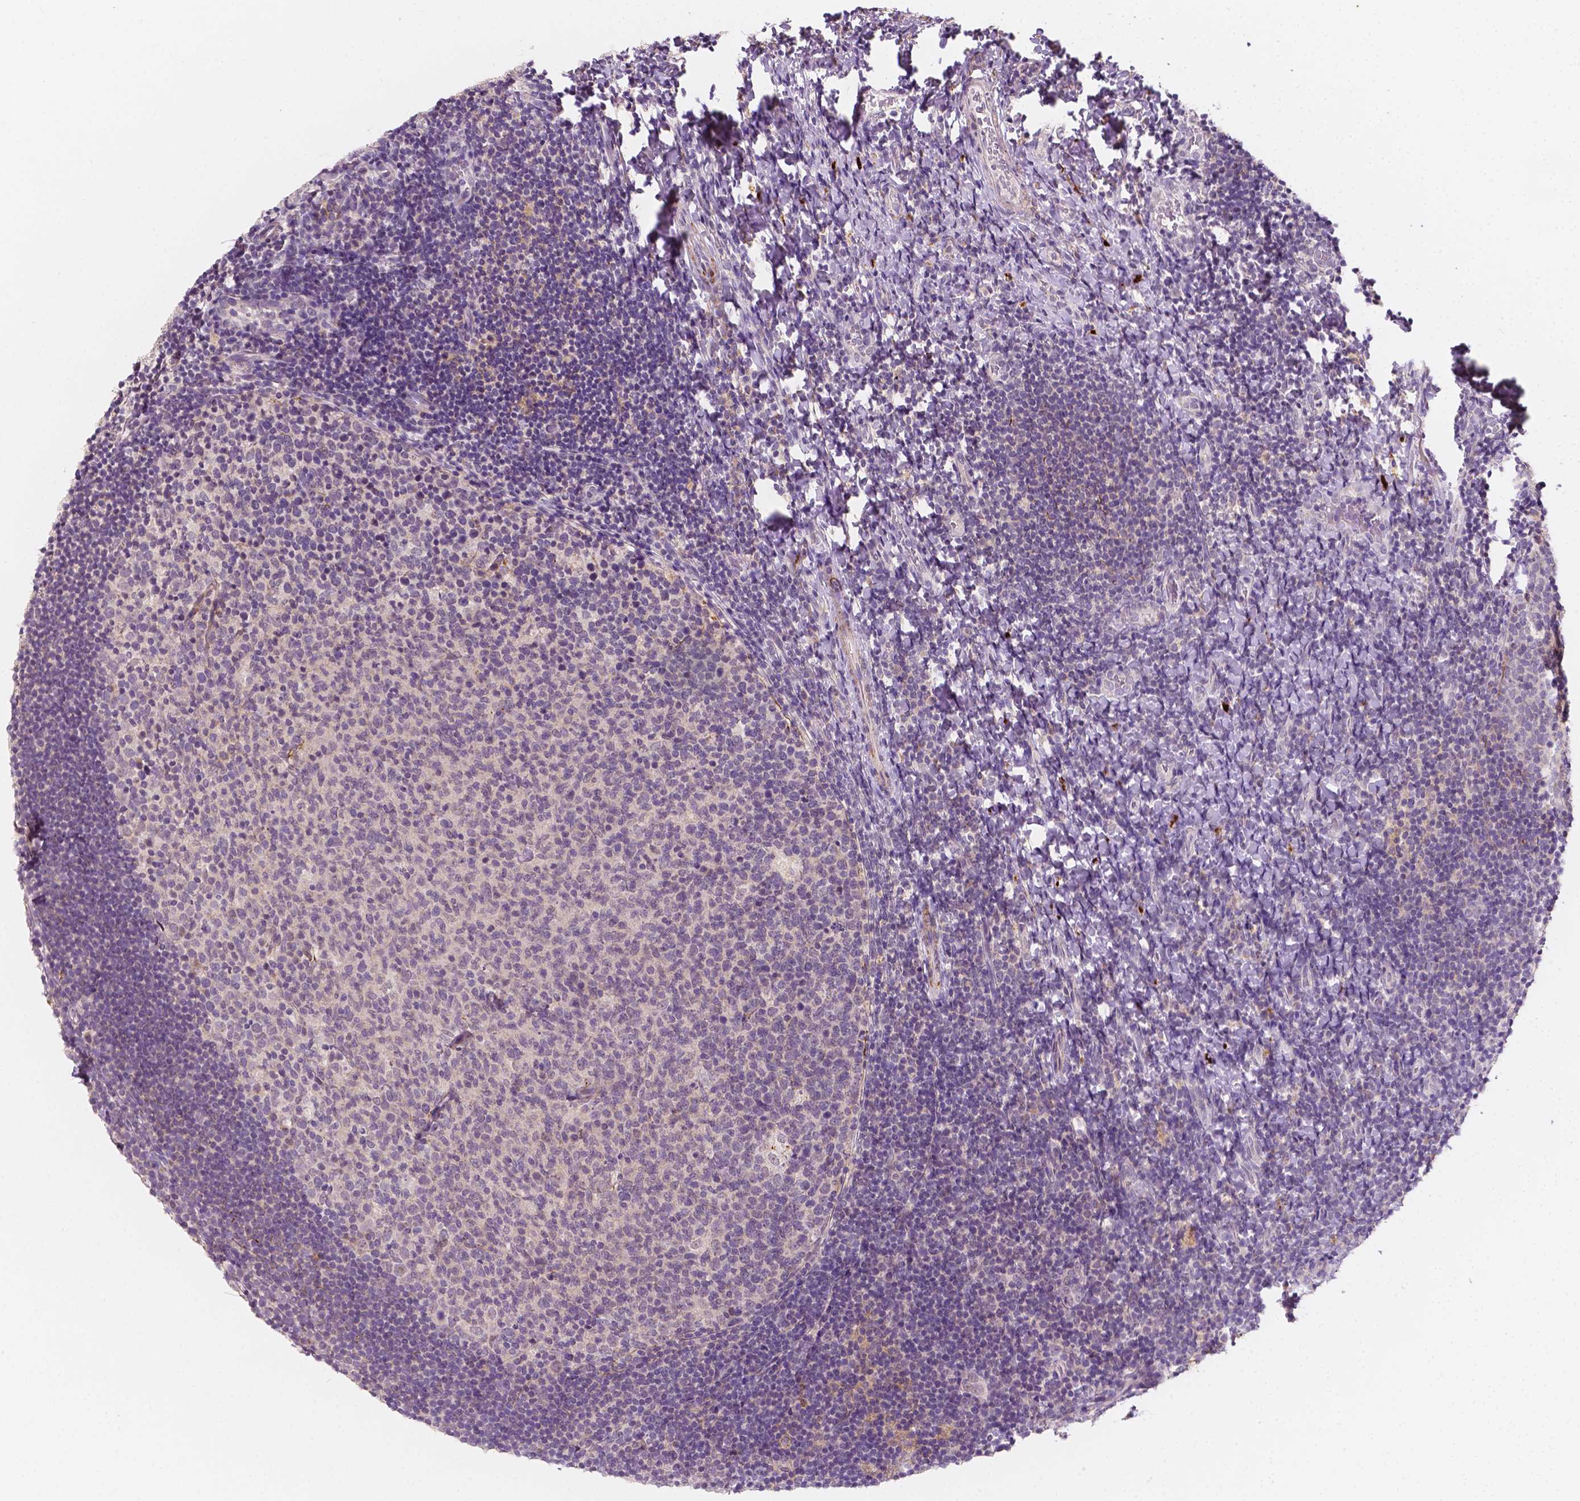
{"staining": {"intensity": "negative", "quantity": "none", "location": "none"}, "tissue": "tonsil", "cell_type": "Germinal center cells", "image_type": "normal", "snomed": [{"axis": "morphology", "description": "Normal tissue, NOS"}, {"axis": "topography", "description": "Tonsil"}], "caption": "Photomicrograph shows no significant protein expression in germinal center cells of benign tonsil. The staining was performed using DAB (3,3'-diaminobenzidine) to visualize the protein expression in brown, while the nuclei were stained in blue with hematoxylin (Magnification: 20x).", "gene": "SIRT2", "patient": {"sex": "female", "age": 10}}